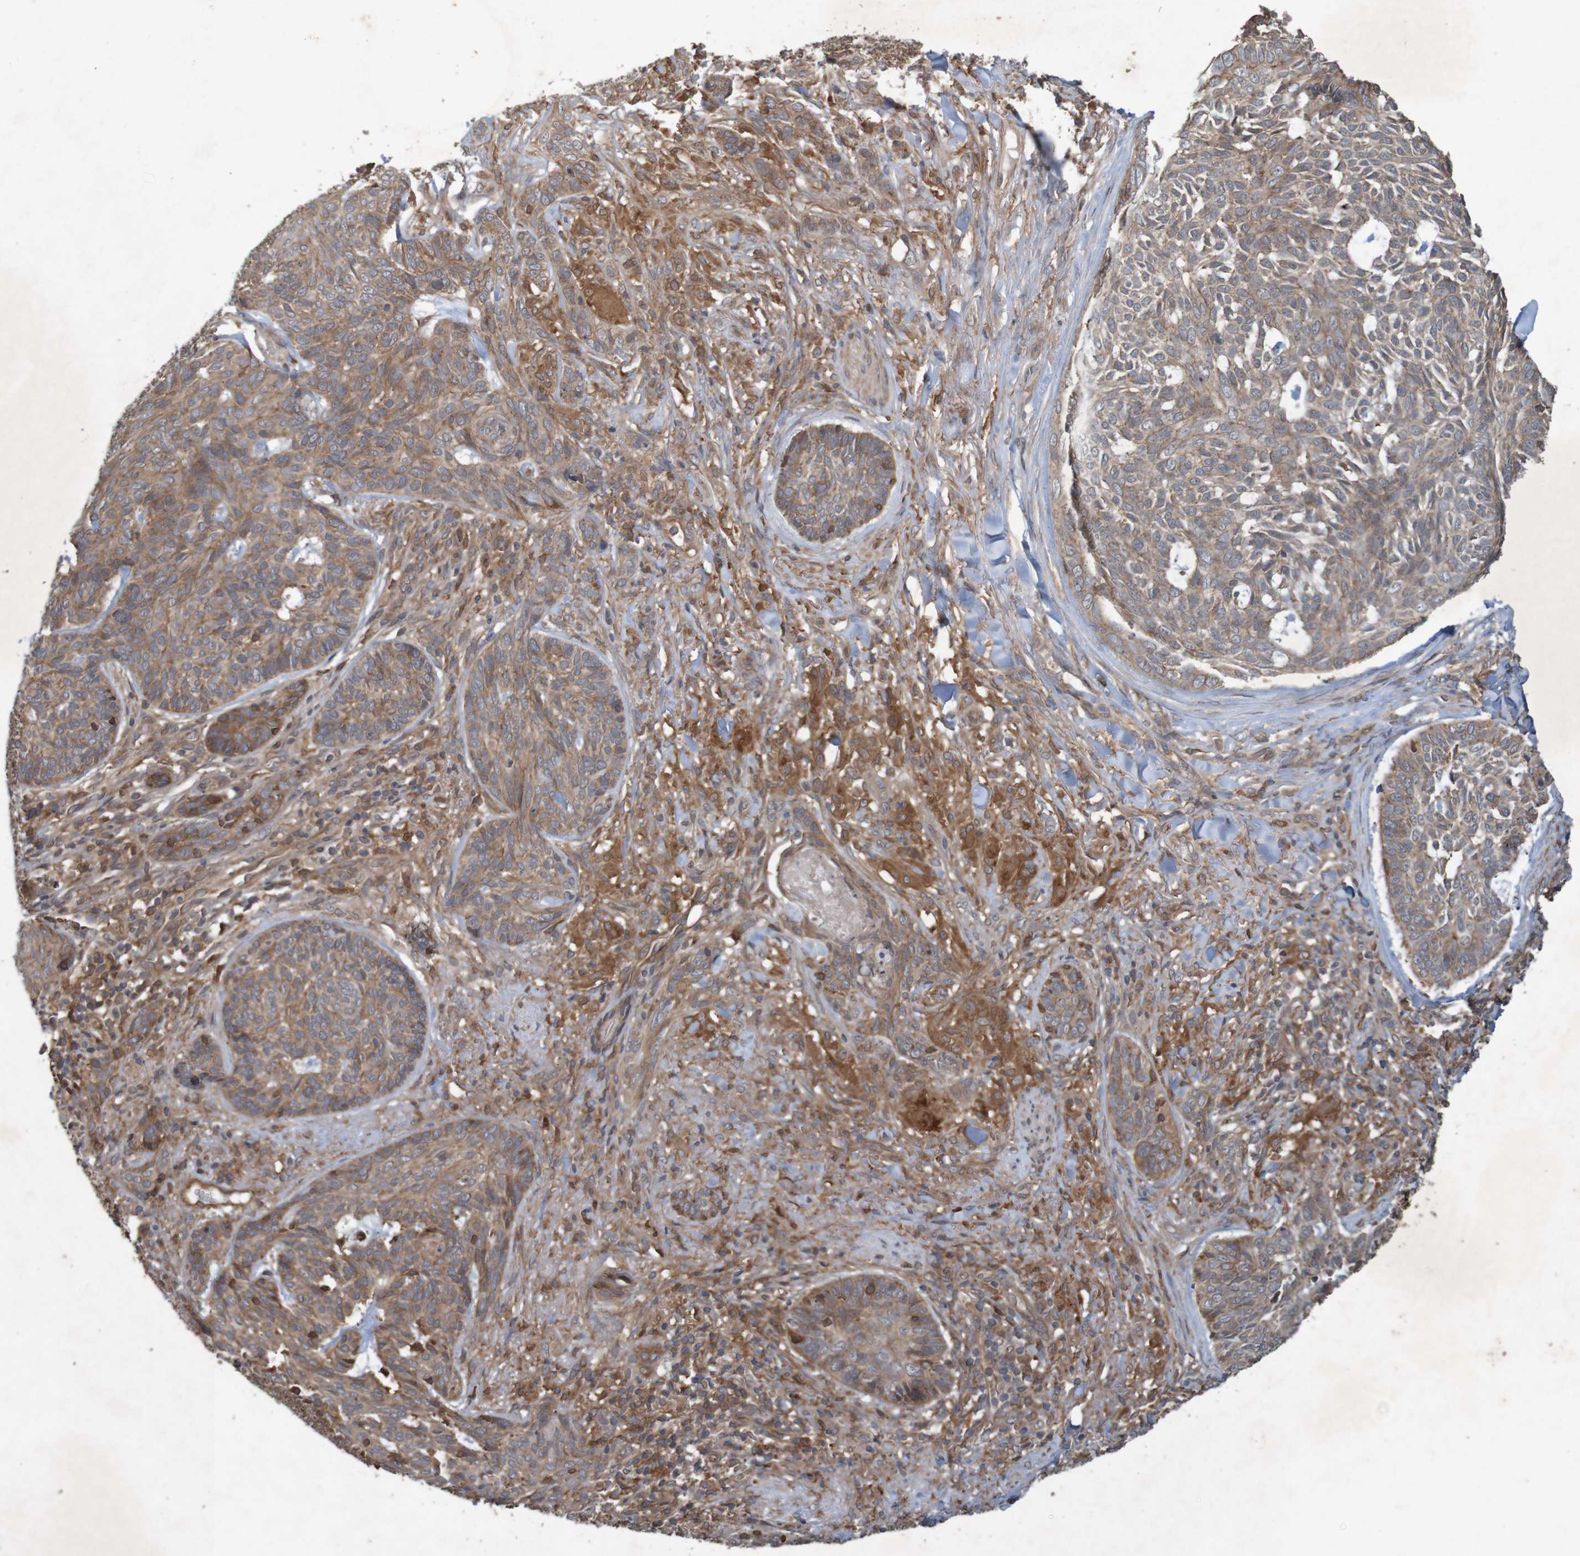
{"staining": {"intensity": "weak", "quantity": ">75%", "location": "cytoplasmic/membranous"}, "tissue": "skin cancer", "cell_type": "Tumor cells", "image_type": "cancer", "snomed": [{"axis": "morphology", "description": "Basal cell carcinoma"}, {"axis": "topography", "description": "Skin"}], "caption": "This photomicrograph demonstrates basal cell carcinoma (skin) stained with IHC to label a protein in brown. The cytoplasmic/membranous of tumor cells show weak positivity for the protein. Nuclei are counter-stained blue.", "gene": "ARHGEF11", "patient": {"sex": "male", "age": 43}}